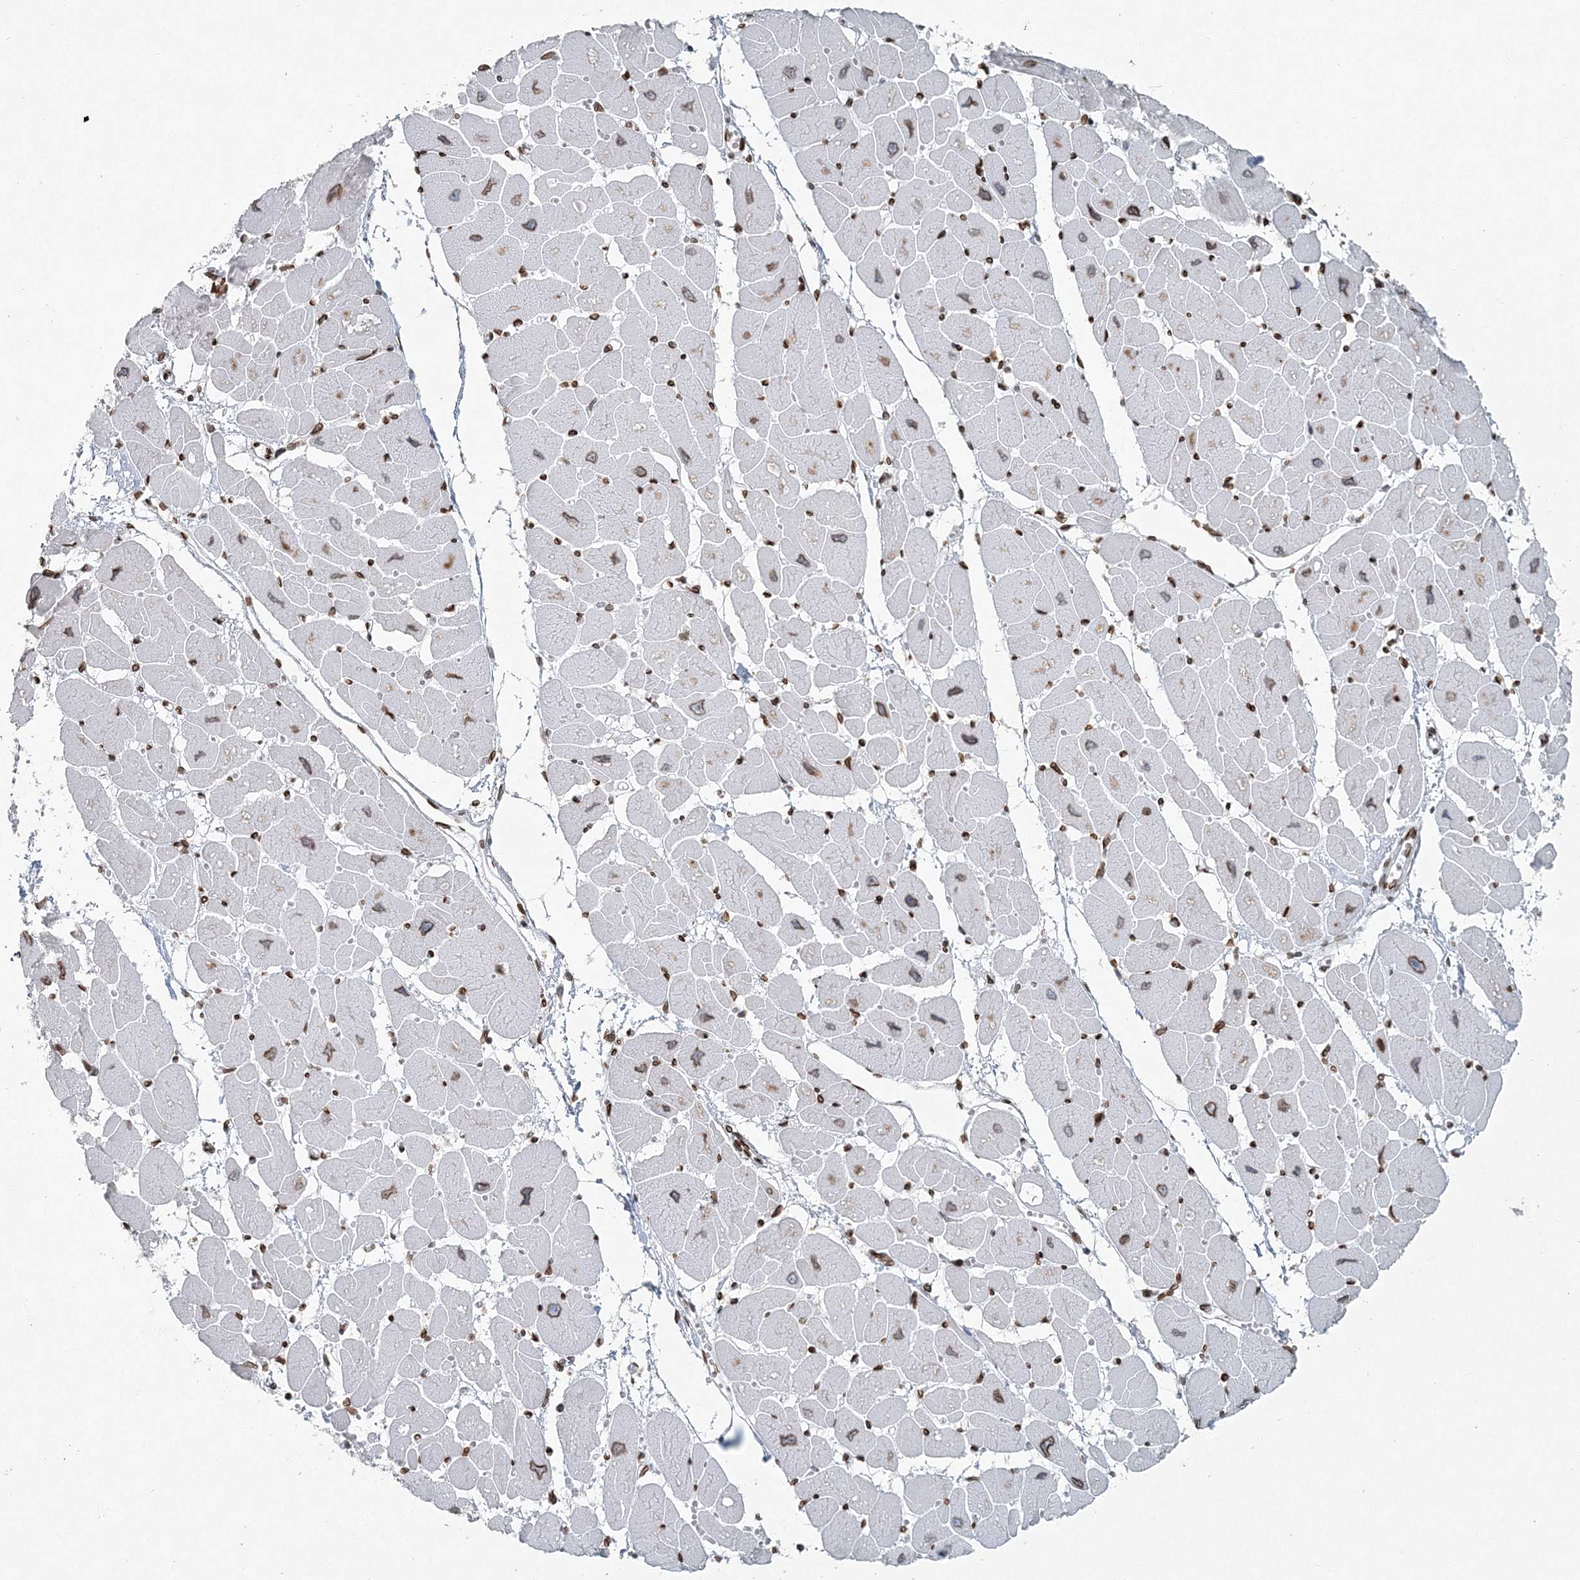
{"staining": {"intensity": "moderate", "quantity": ">75%", "location": "cytoplasmic/membranous"}, "tissue": "heart muscle", "cell_type": "Cardiomyocytes", "image_type": "normal", "snomed": [{"axis": "morphology", "description": "Normal tissue, NOS"}, {"axis": "topography", "description": "Heart"}], "caption": "Normal heart muscle exhibits moderate cytoplasmic/membranous staining in about >75% of cardiomyocytes (Stains: DAB (3,3'-diaminobenzidine) in brown, nuclei in blue, Microscopy: brightfield microscopy at high magnification)..", "gene": "GJD4", "patient": {"sex": "female", "age": 54}}